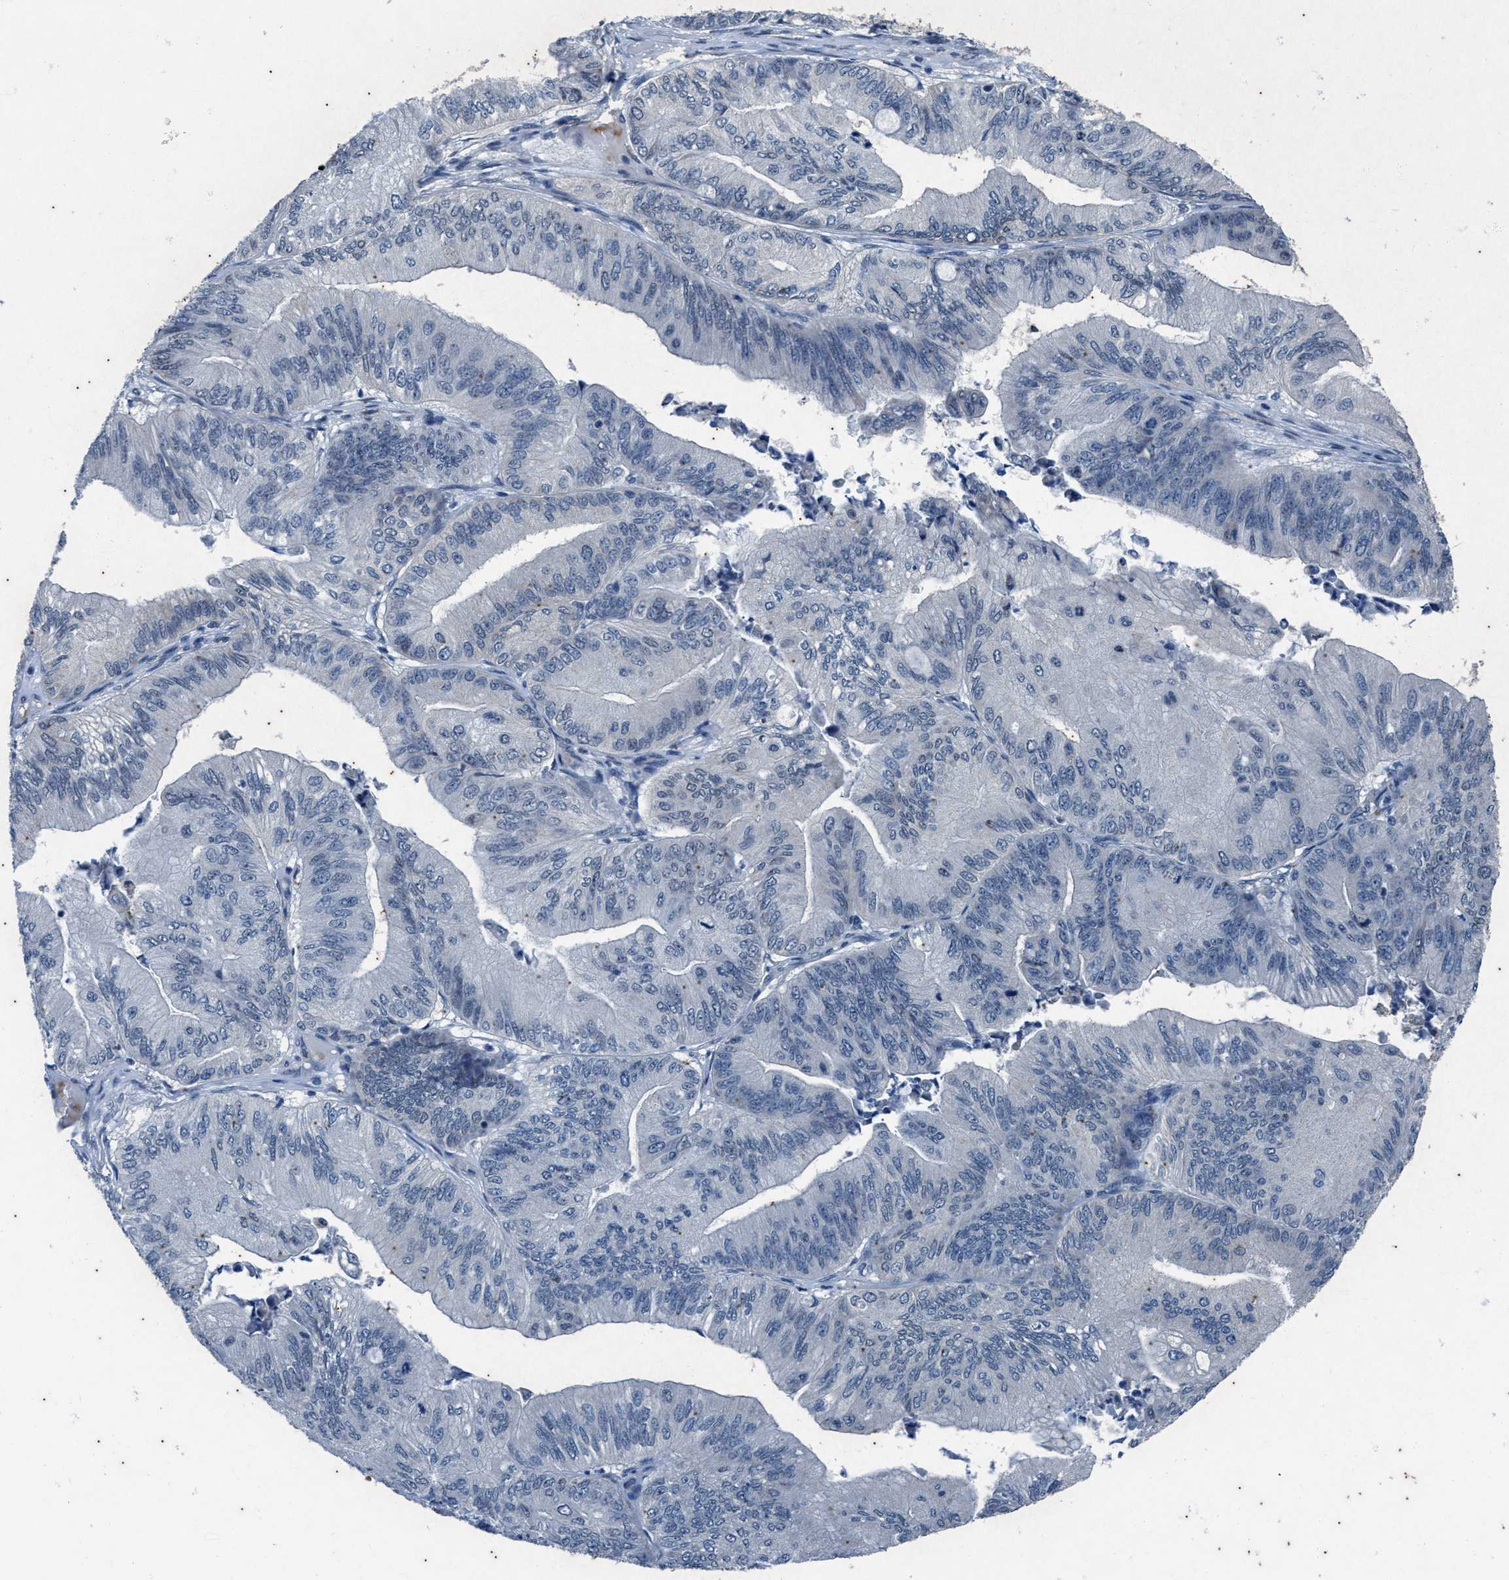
{"staining": {"intensity": "negative", "quantity": "none", "location": "none"}, "tissue": "ovarian cancer", "cell_type": "Tumor cells", "image_type": "cancer", "snomed": [{"axis": "morphology", "description": "Cystadenocarcinoma, mucinous, NOS"}, {"axis": "topography", "description": "Ovary"}], "caption": "The micrograph reveals no staining of tumor cells in mucinous cystadenocarcinoma (ovarian). (DAB (3,3'-diaminobenzidine) immunohistochemistry (IHC) visualized using brightfield microscopy, high magnification).", "gene": "KIF24", "patient": {"sex": "female", "age": 61}}